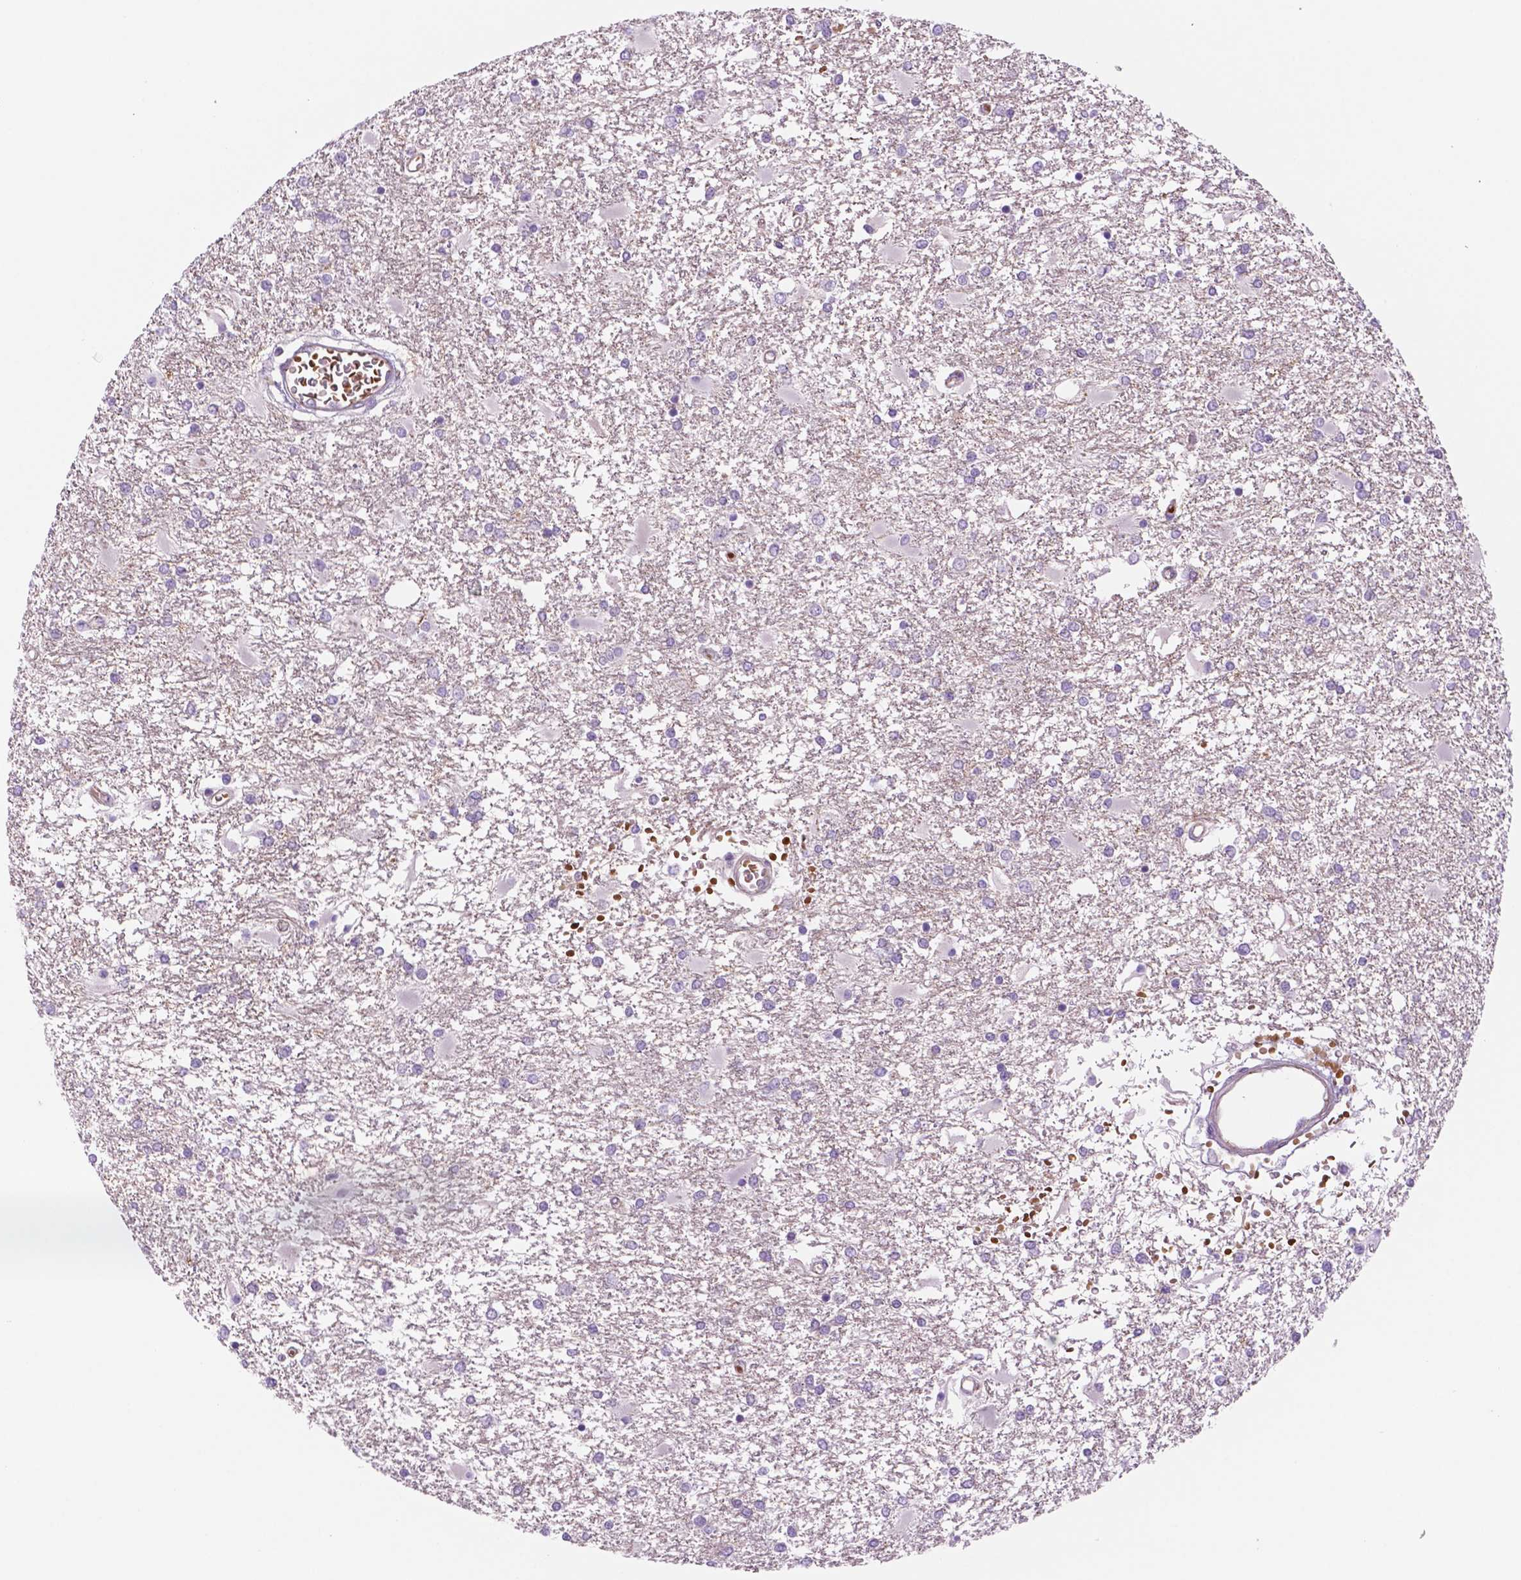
{"staining": {"intensity": "negative", "quantity": "none", "location": "none"}, "tissue": "glioma", "cell_type": "Tumor cells", "image_type": "cancer", "snomed": [{"axis": "morphology", "description": "Glioma, malignant, High grade"}, {"axis": "topography", "description": "Cerebral cortex"}], "caption": "IHC of malignant high-grade glioma displays no staining in tumor cells.", "gene": "RND3", "patient": {"sex": "male", "age": 79}}